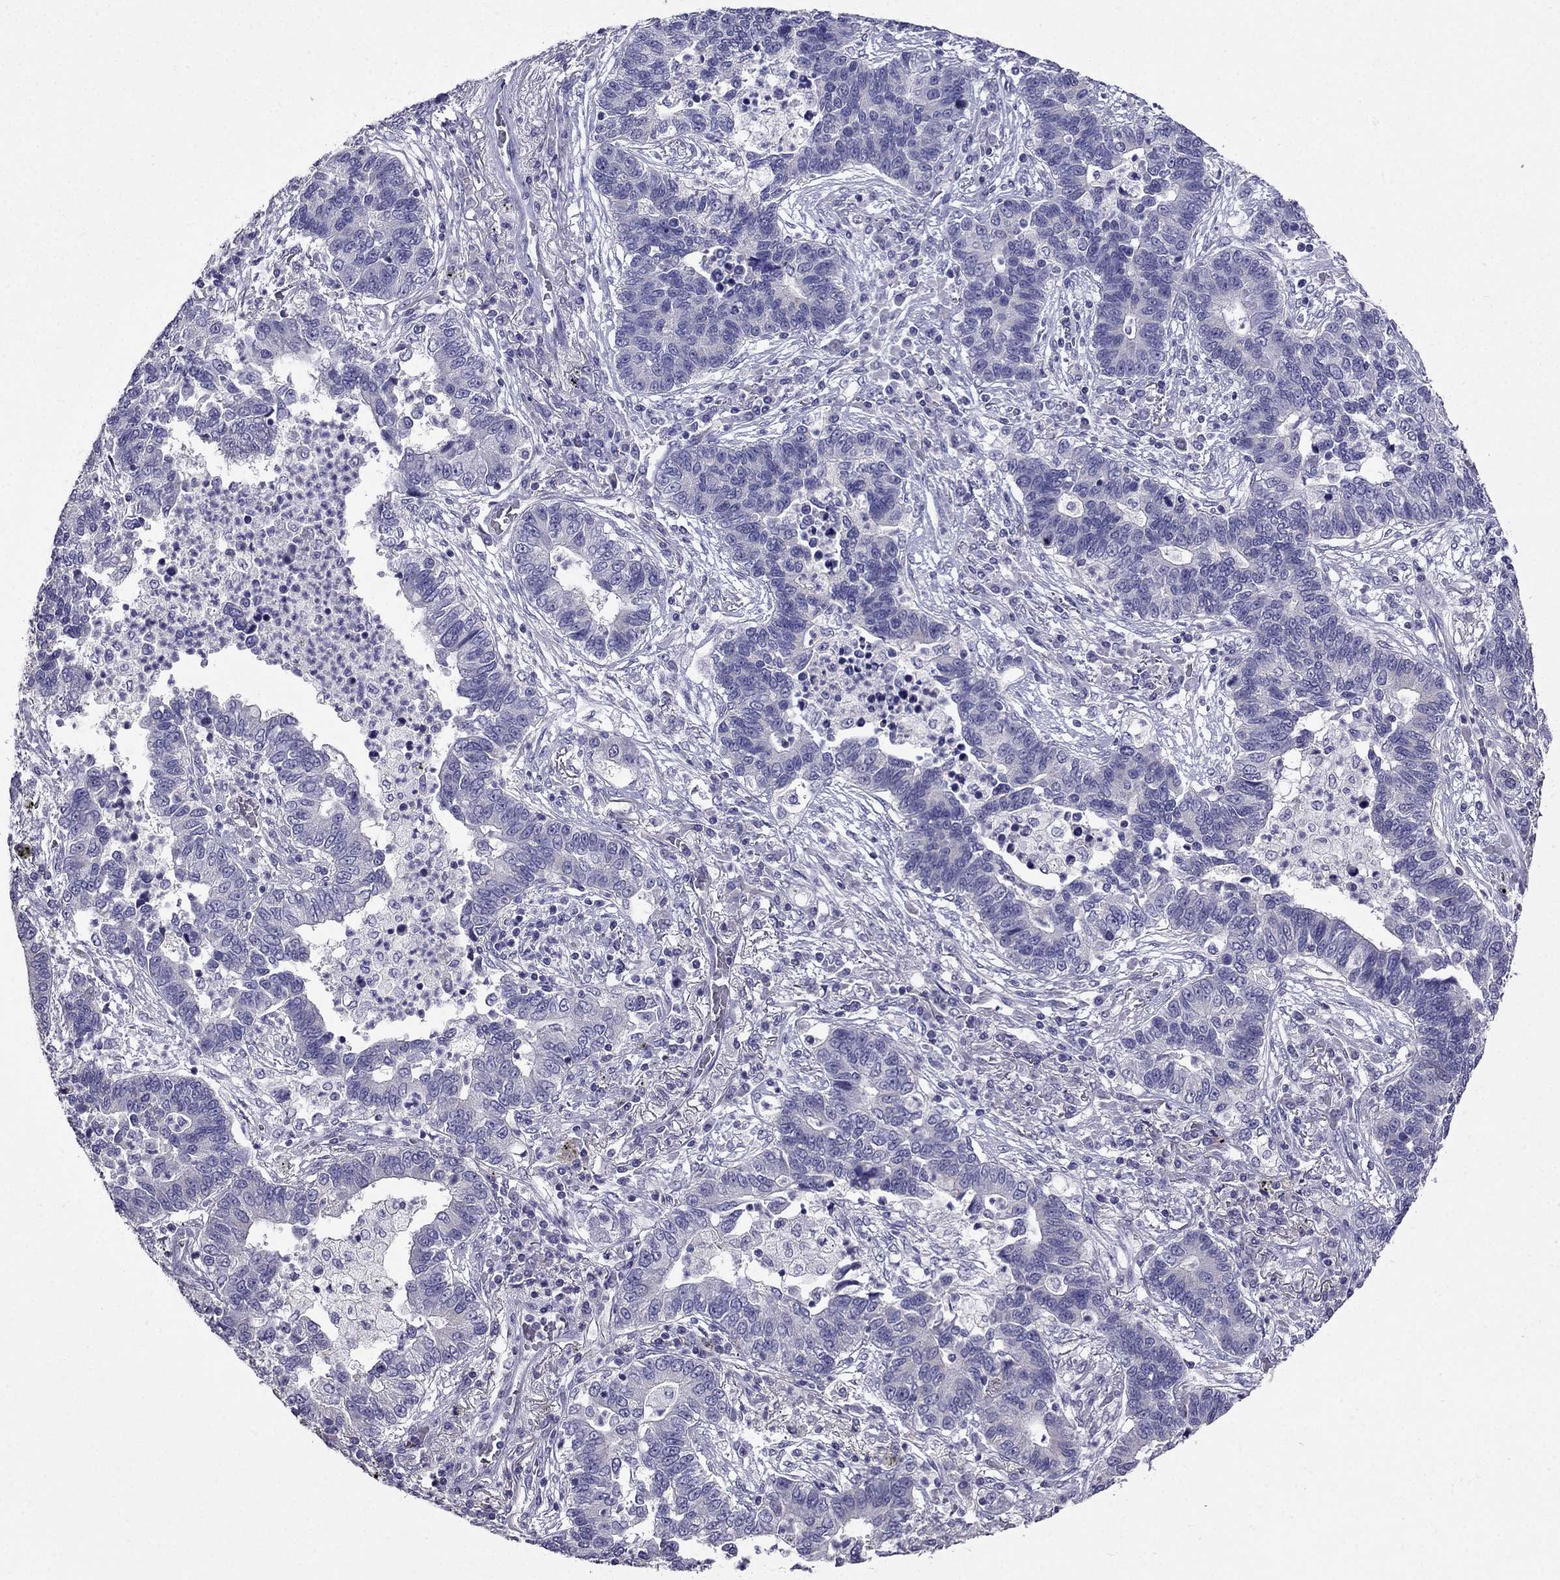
{"staining": {"intensity": "negative", "quantity": "none", "location": "none"}, "tissue": "lung cancer", "cell_type": "Tumor cells", "image_type": "cancer", "snomed": [{"axis": "morphology", "description": "Adenocarcinoma, NOS"}, {"axis": "topography", "description": "Lung"}], "caption": "High magnification brightfield microscopy of lung cancer (adenocarcinoma) stained with DAB (3,3'-diaminobenzidine) (brown) and counterstained with hematoxylin (blue): tumor cells show no significant staining.", "gene": "AS3MT", "patient": {"sex": "female", "age": 57}}